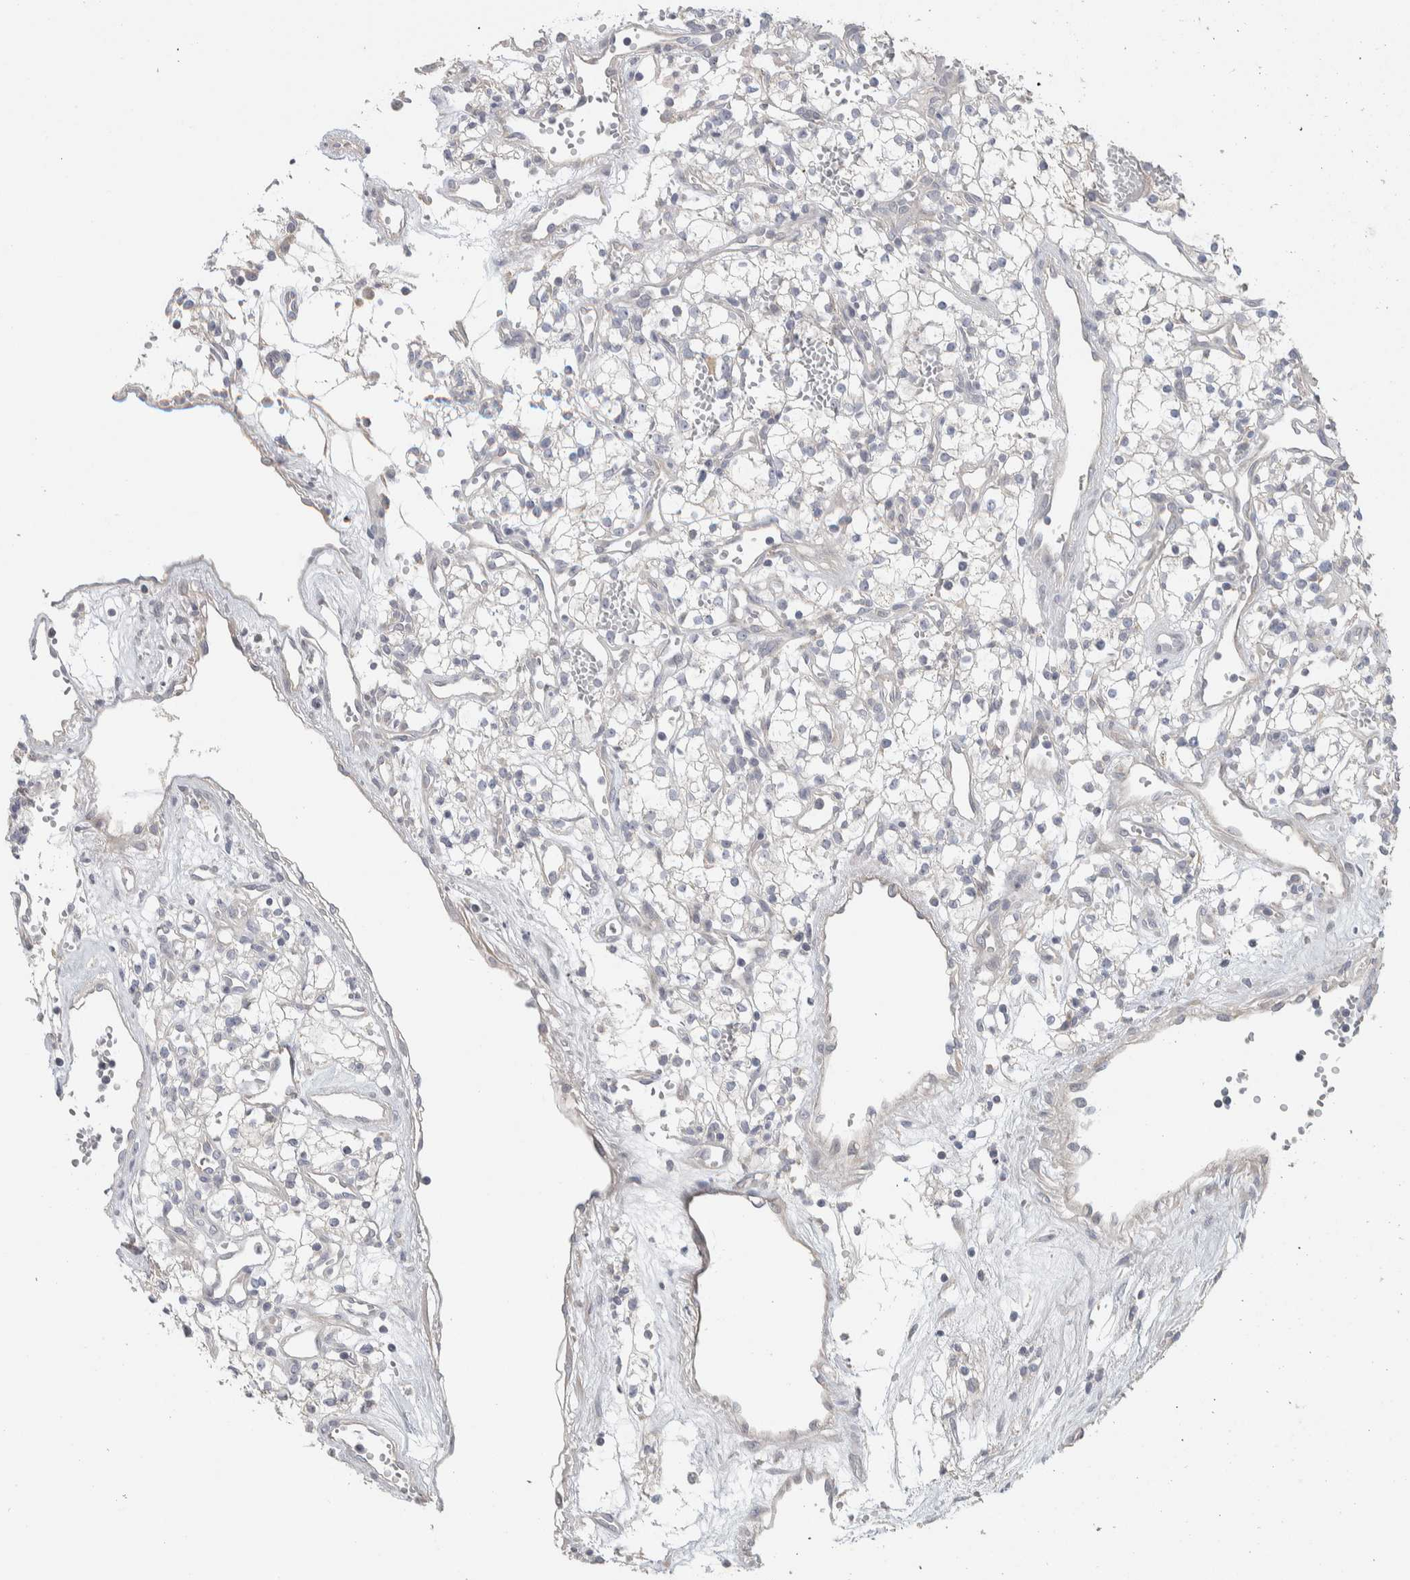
{"staining": {"intensity": "negative", "quantity": "none", "location": "none"}, "tissue": "renal cancer", "cell_type": "Tumor cells", "image_type": "cancer", "snomed": [{"axis": "morphology", "description": "Adenocarcinoma, NOS"}, {"axis": "topography", "description": "Kidney"}], "caption": "There is no significant positivity in tumor cells of adenocarcinoma (renal).", "gene": "DCXR", "patient": {"sex": "male", "age": 59}}